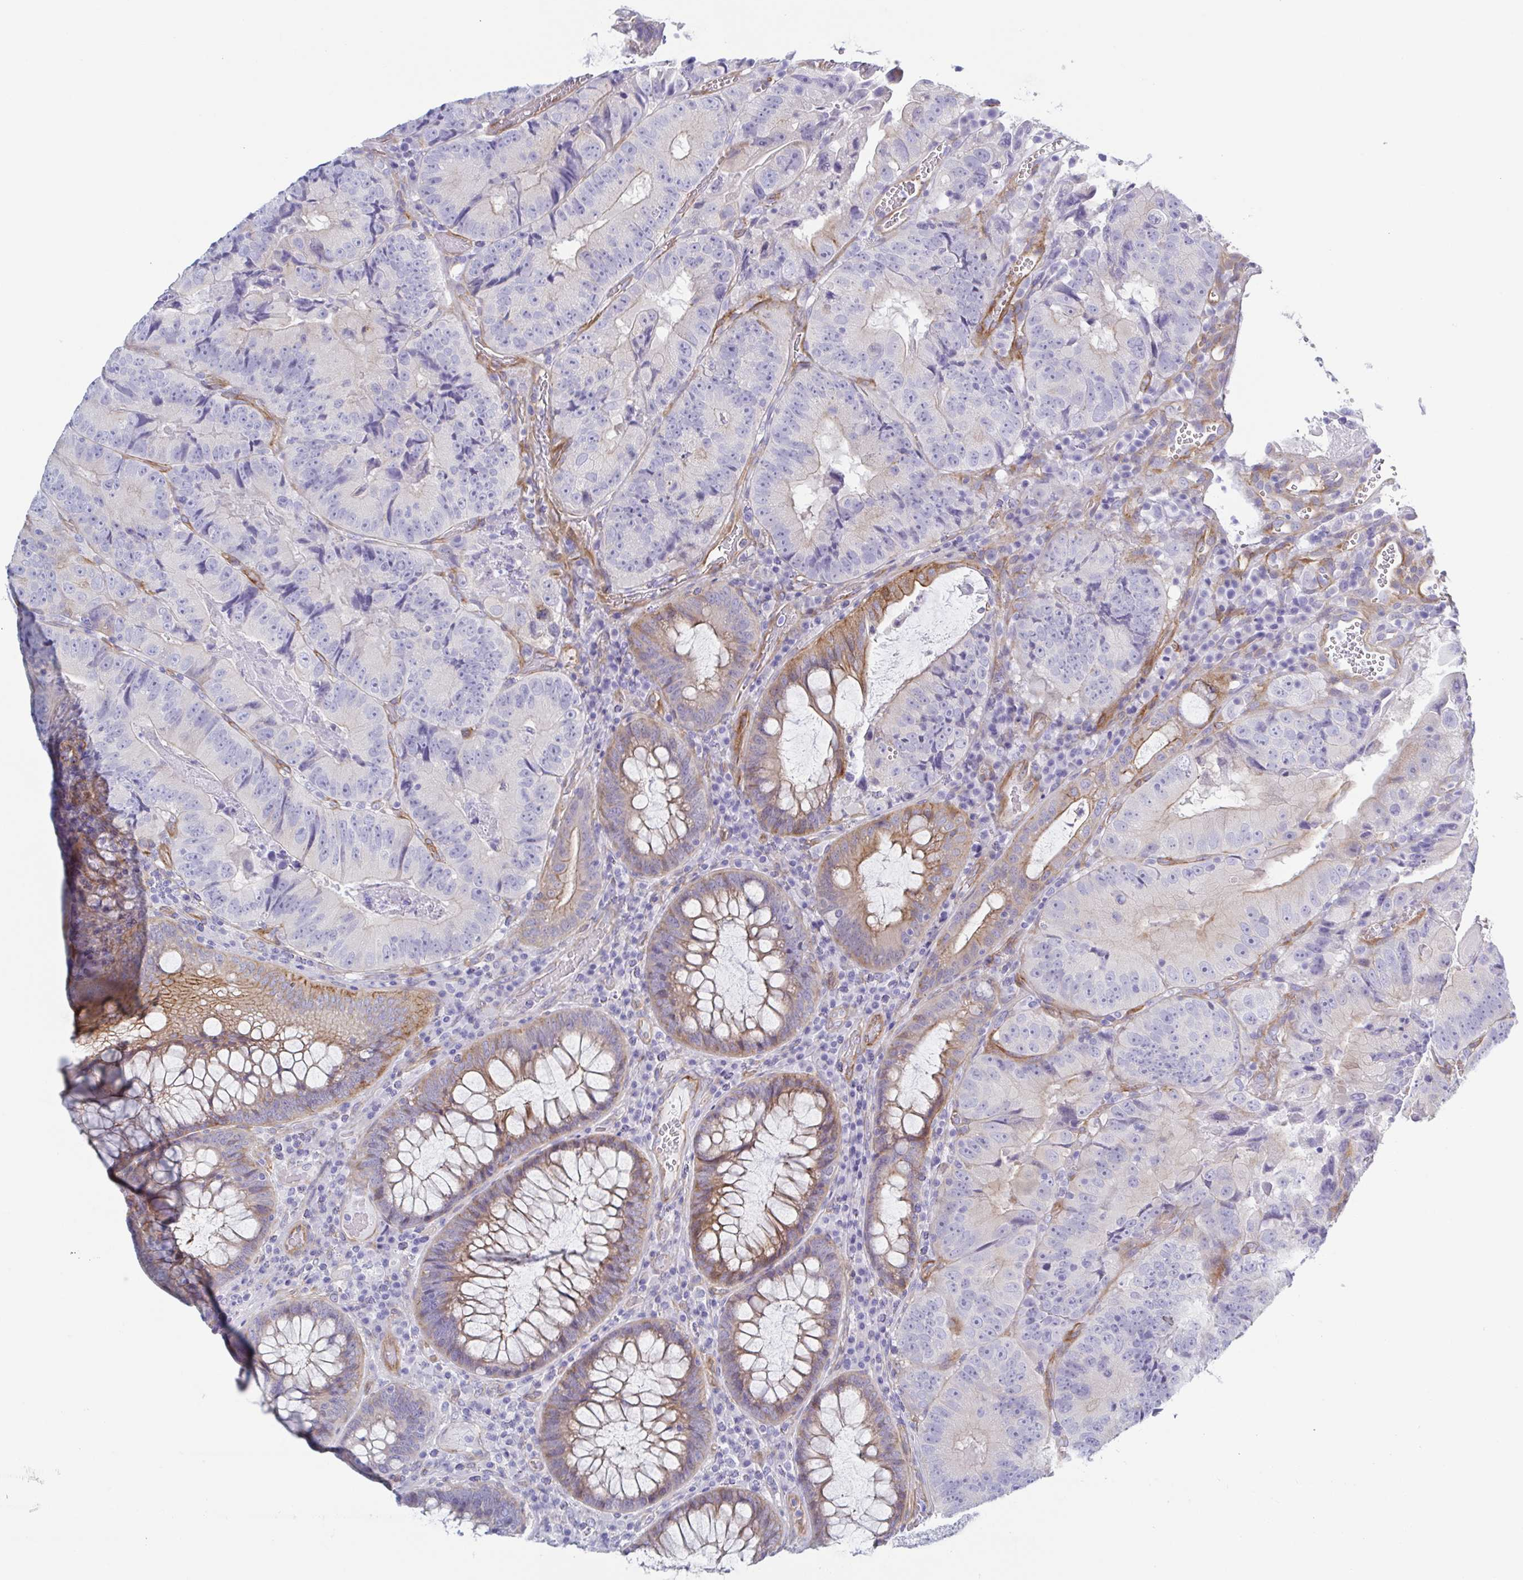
{"staining": {"intensity": "negative", "quantity": "none", "location": "none"}, "tissue": "colorectal cancer", "cell_type": "Tumor cells", "image_type": "cancer", "snomed": [{"axis": "morphology", "description": "Adenocarcinoma, NOS"}, {"axis": "topography", "description": "Colon"}], "caption": "Adenocarcinoma (colorectal) was stained to show a protein in brown. There is no significant expression in tumor cells.", "gene": "DYNC1I1", "patient": {"sex": "female", "age": 86}}